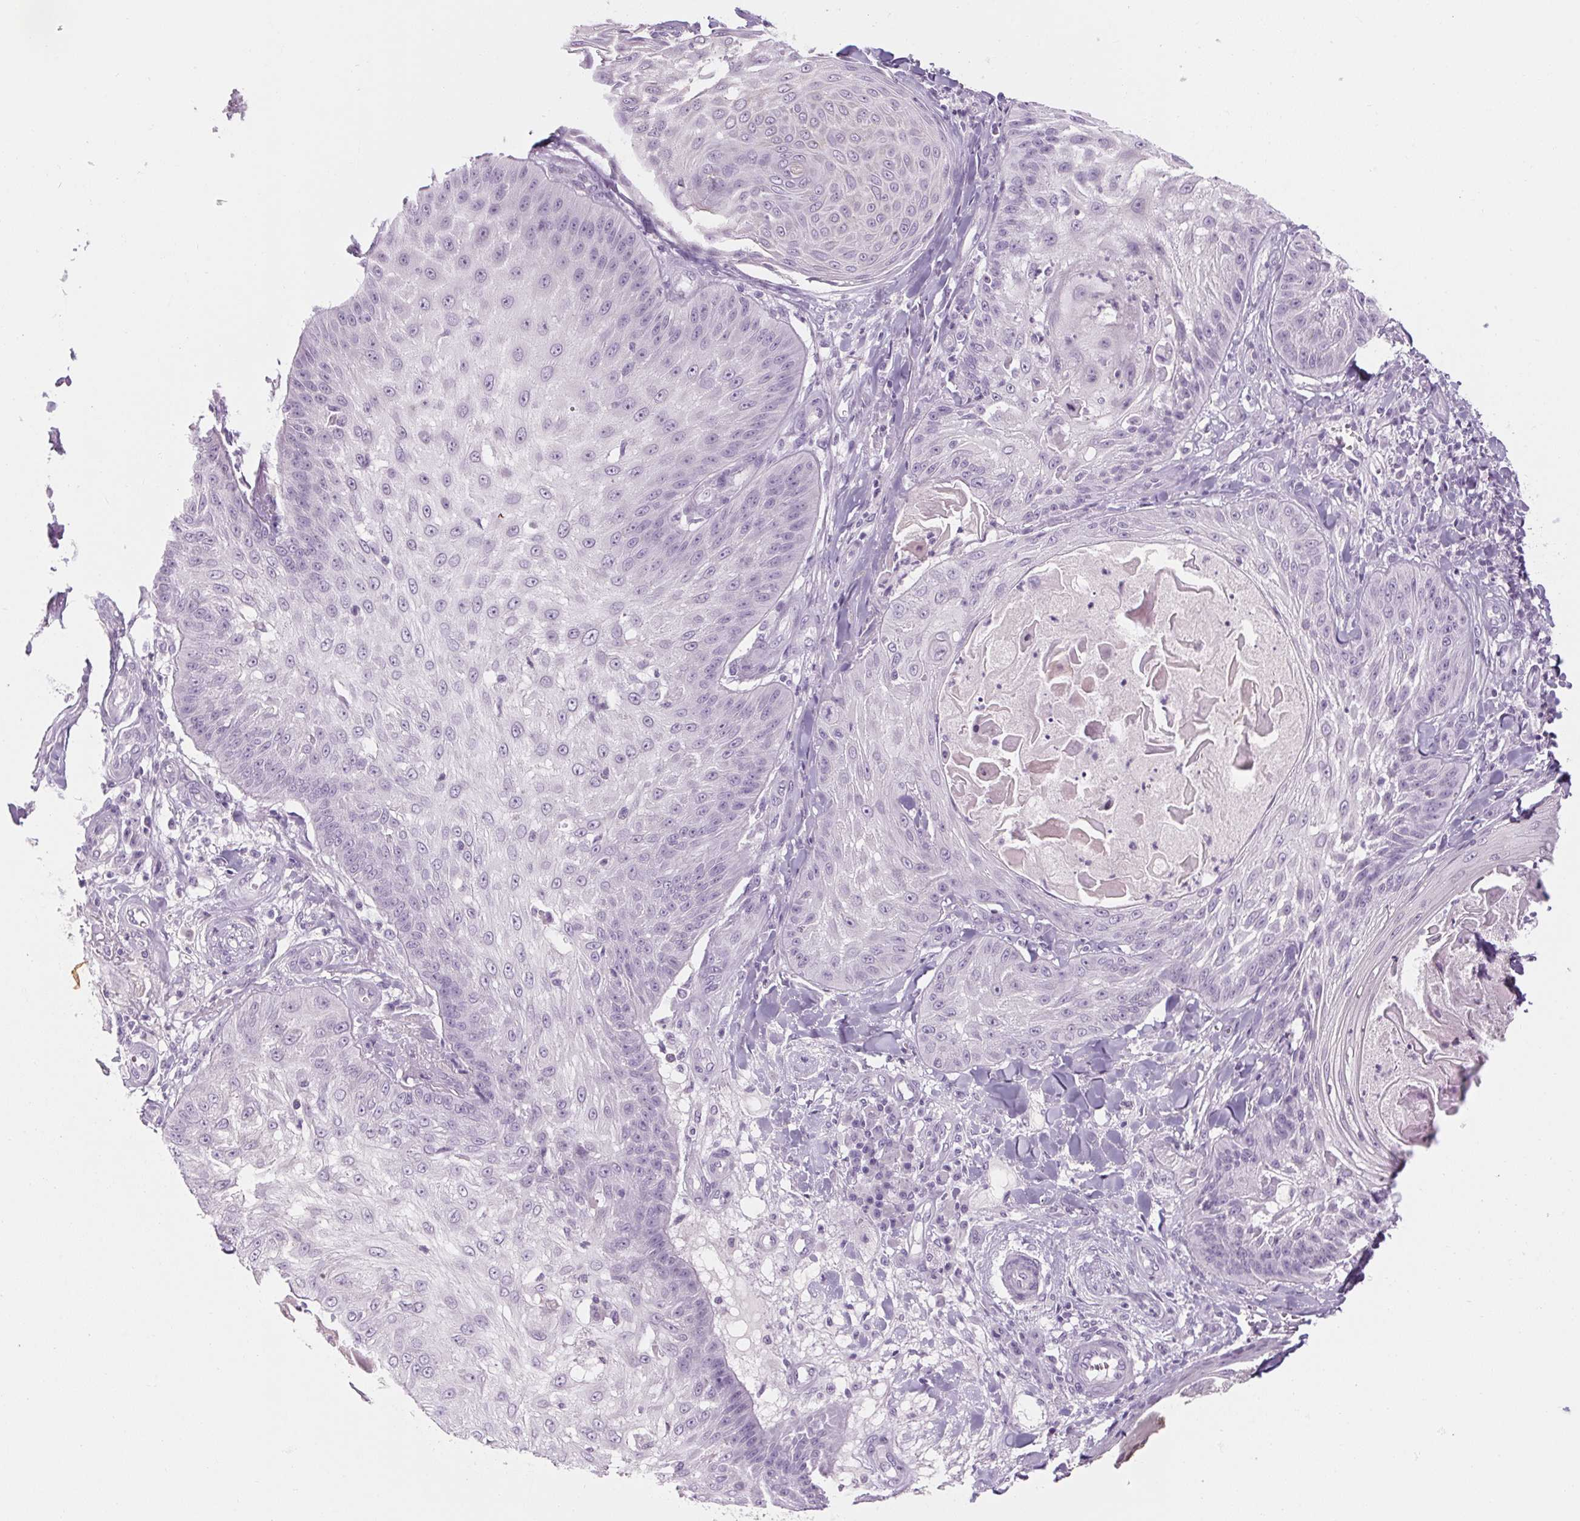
{"staining": {"intensity": "weak", "quantity": "<25%", "location": "cytoplasmic/membranous"}, "tissue": "skin cancer", "cell_type": "Tumor cells", "image_type": "cancer", "snomed": [{"axis": "morphology", "description": "Squamous cell carcinoma, NOS"}, {"axis": "topography", "description": "Skin"}], "caption": "Tumor cells are negative for brown protein staining in skin cancer.", "gene": "RPTN", "patient": {"sex": "male", "age": 70}}